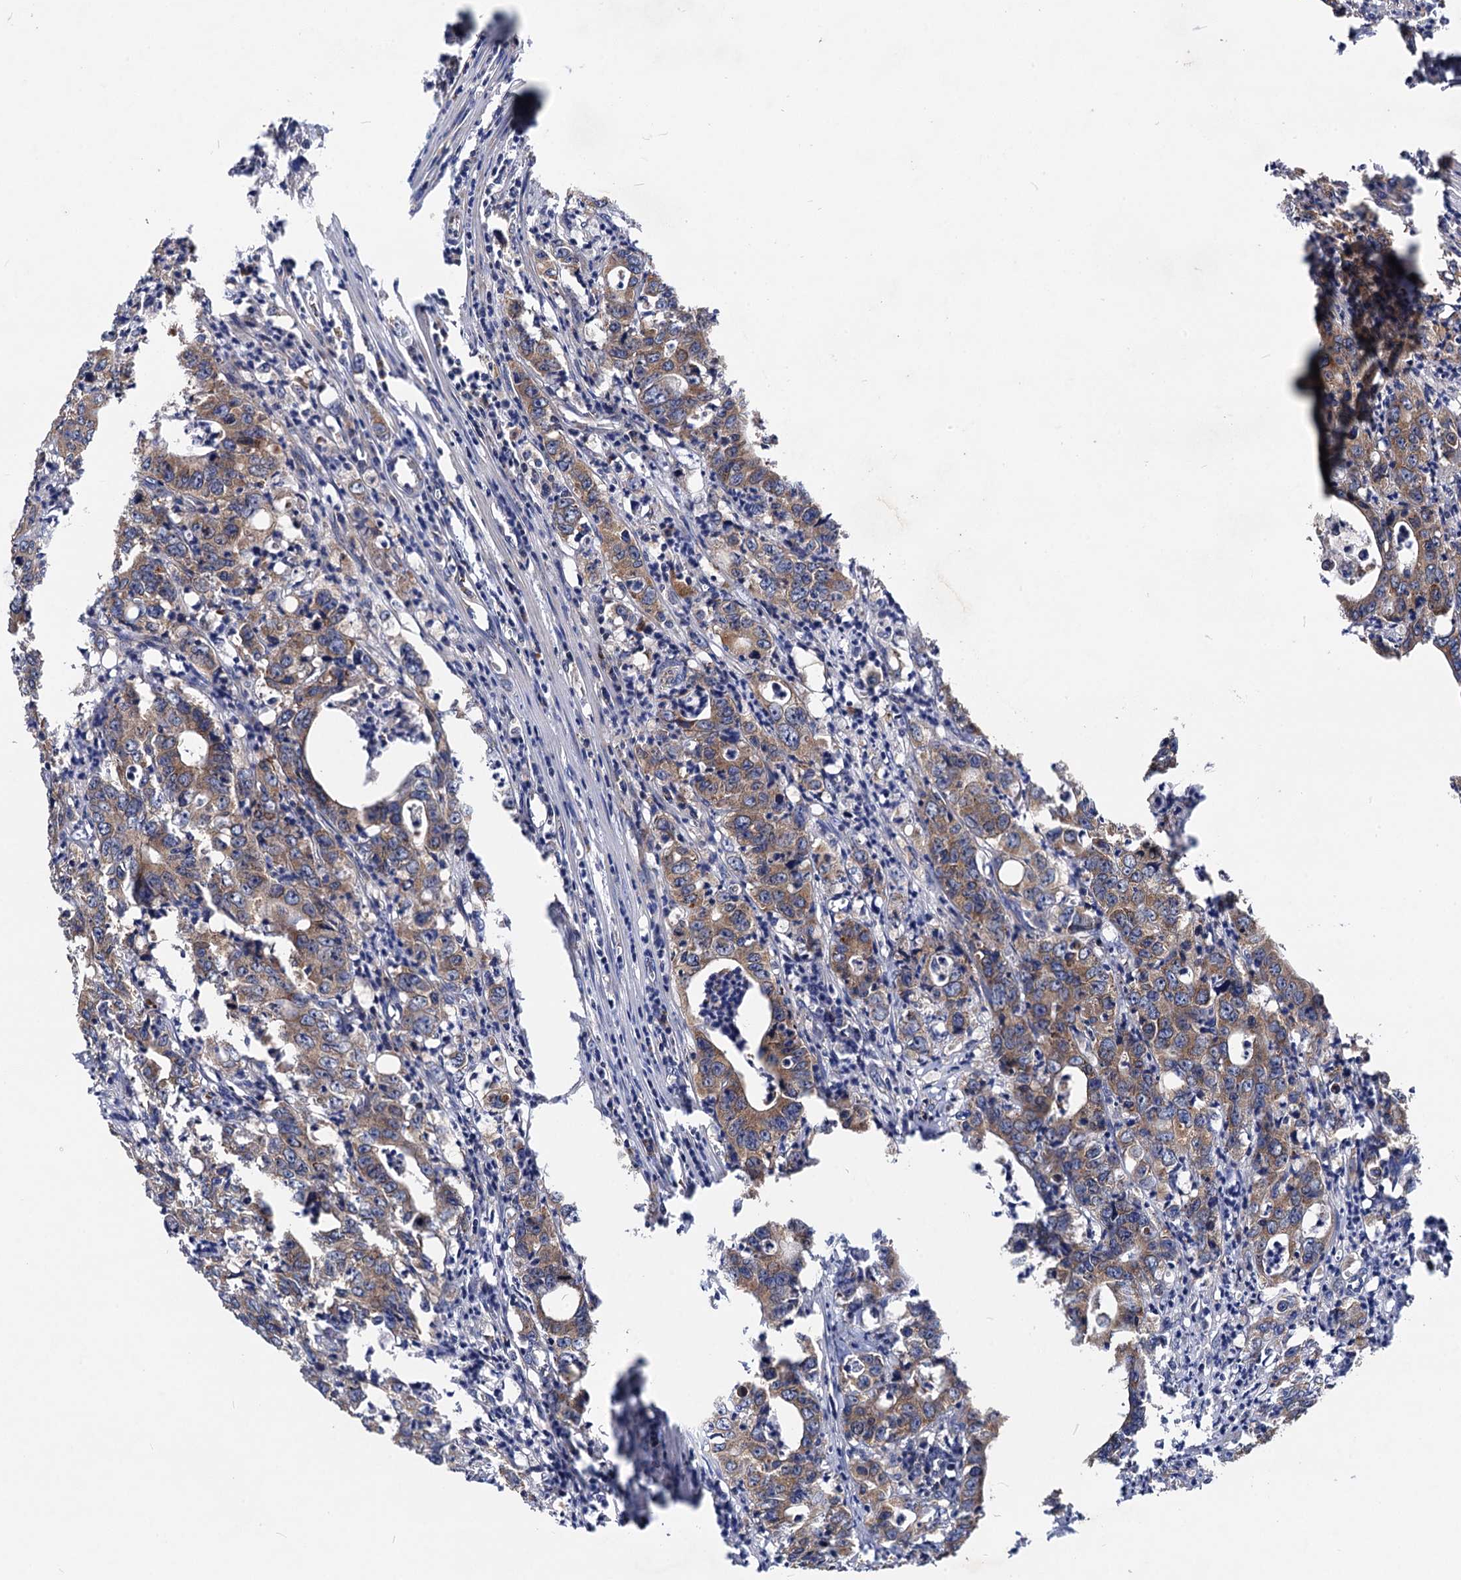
{"staining": {"intensity": "moderate", "quantity": "25%-75%", "location": "cytoplasmic/membranous"}, "tissue": "colorectal cancer", "cell_type": "Tumor cells", "image_type": "cancer", "snomed": [{"axis": "morphology", "description": "Adenocarcinoma, NOS"}, {"axis": "topography", "description": "Colon"}], "caption": "Tumor cells demonstrate medium levels of moderate cytoplasmic/membranous positivity in approximately 25%-75% of cells in human colorectal adenocarcinoma.", "gene": "DYDC1", "patient": {"sex": "female", "age": 75}}